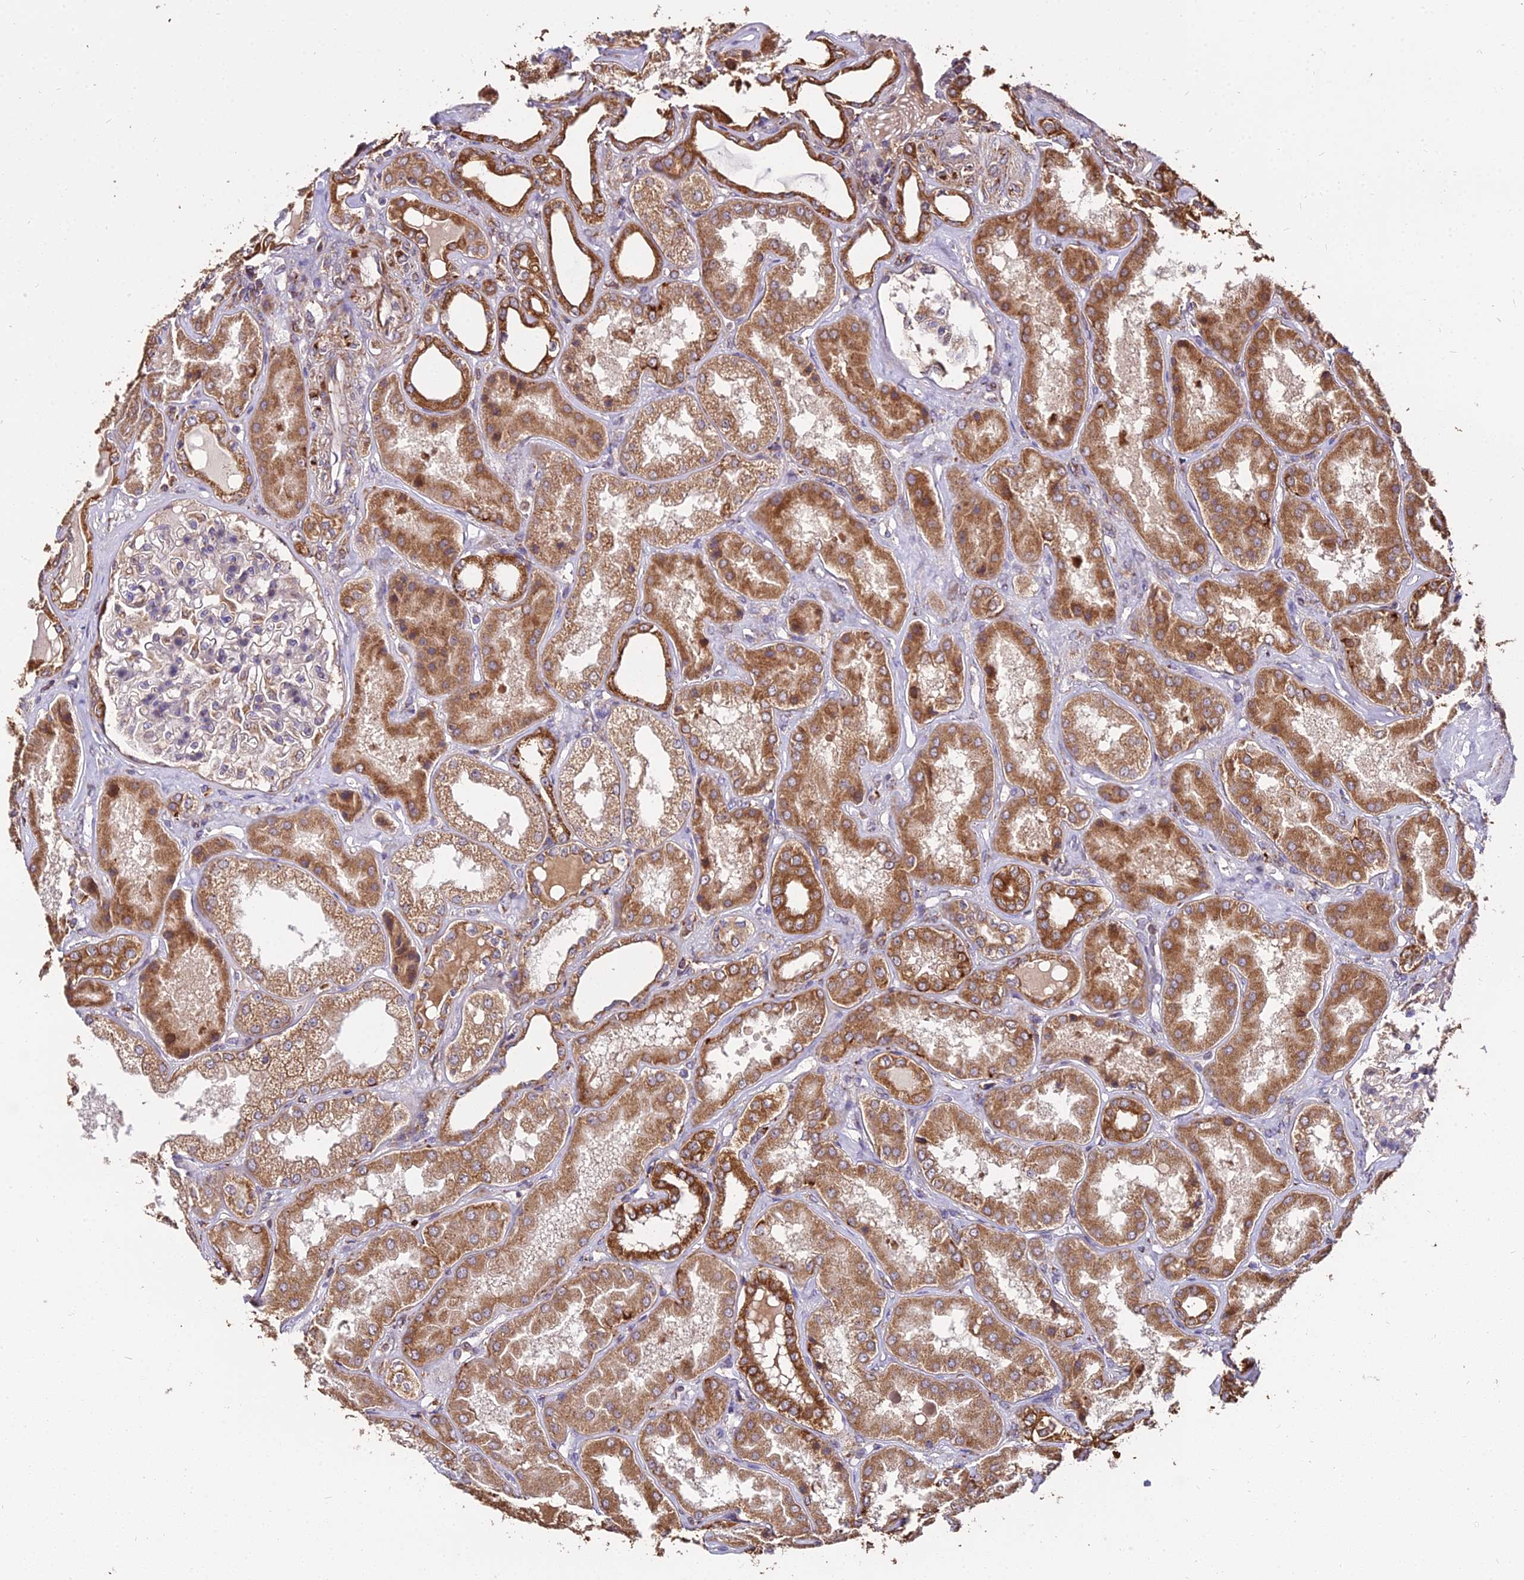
{"staining": {"intensity": "moderate", "quantity": "<25%", "location": "cytoplasmic/membranous"}, "tissue": "kidney", "cell_type": "Cells in glomeruli", "image_type": "normal", "snomed": [{"axis": "morphology", "description": "Normal tissue, NOS"}, {"axis": "topography", "description": "Kidney"}], "caption": "Kidney stained with immunohistochemistry (IHC) reveals moderate cytoplasmic/membranous staining in about <25% of cells in glomeruli.", "gene": "ENSG00000258465", "patient": {"sex": "female", "age": 56}}